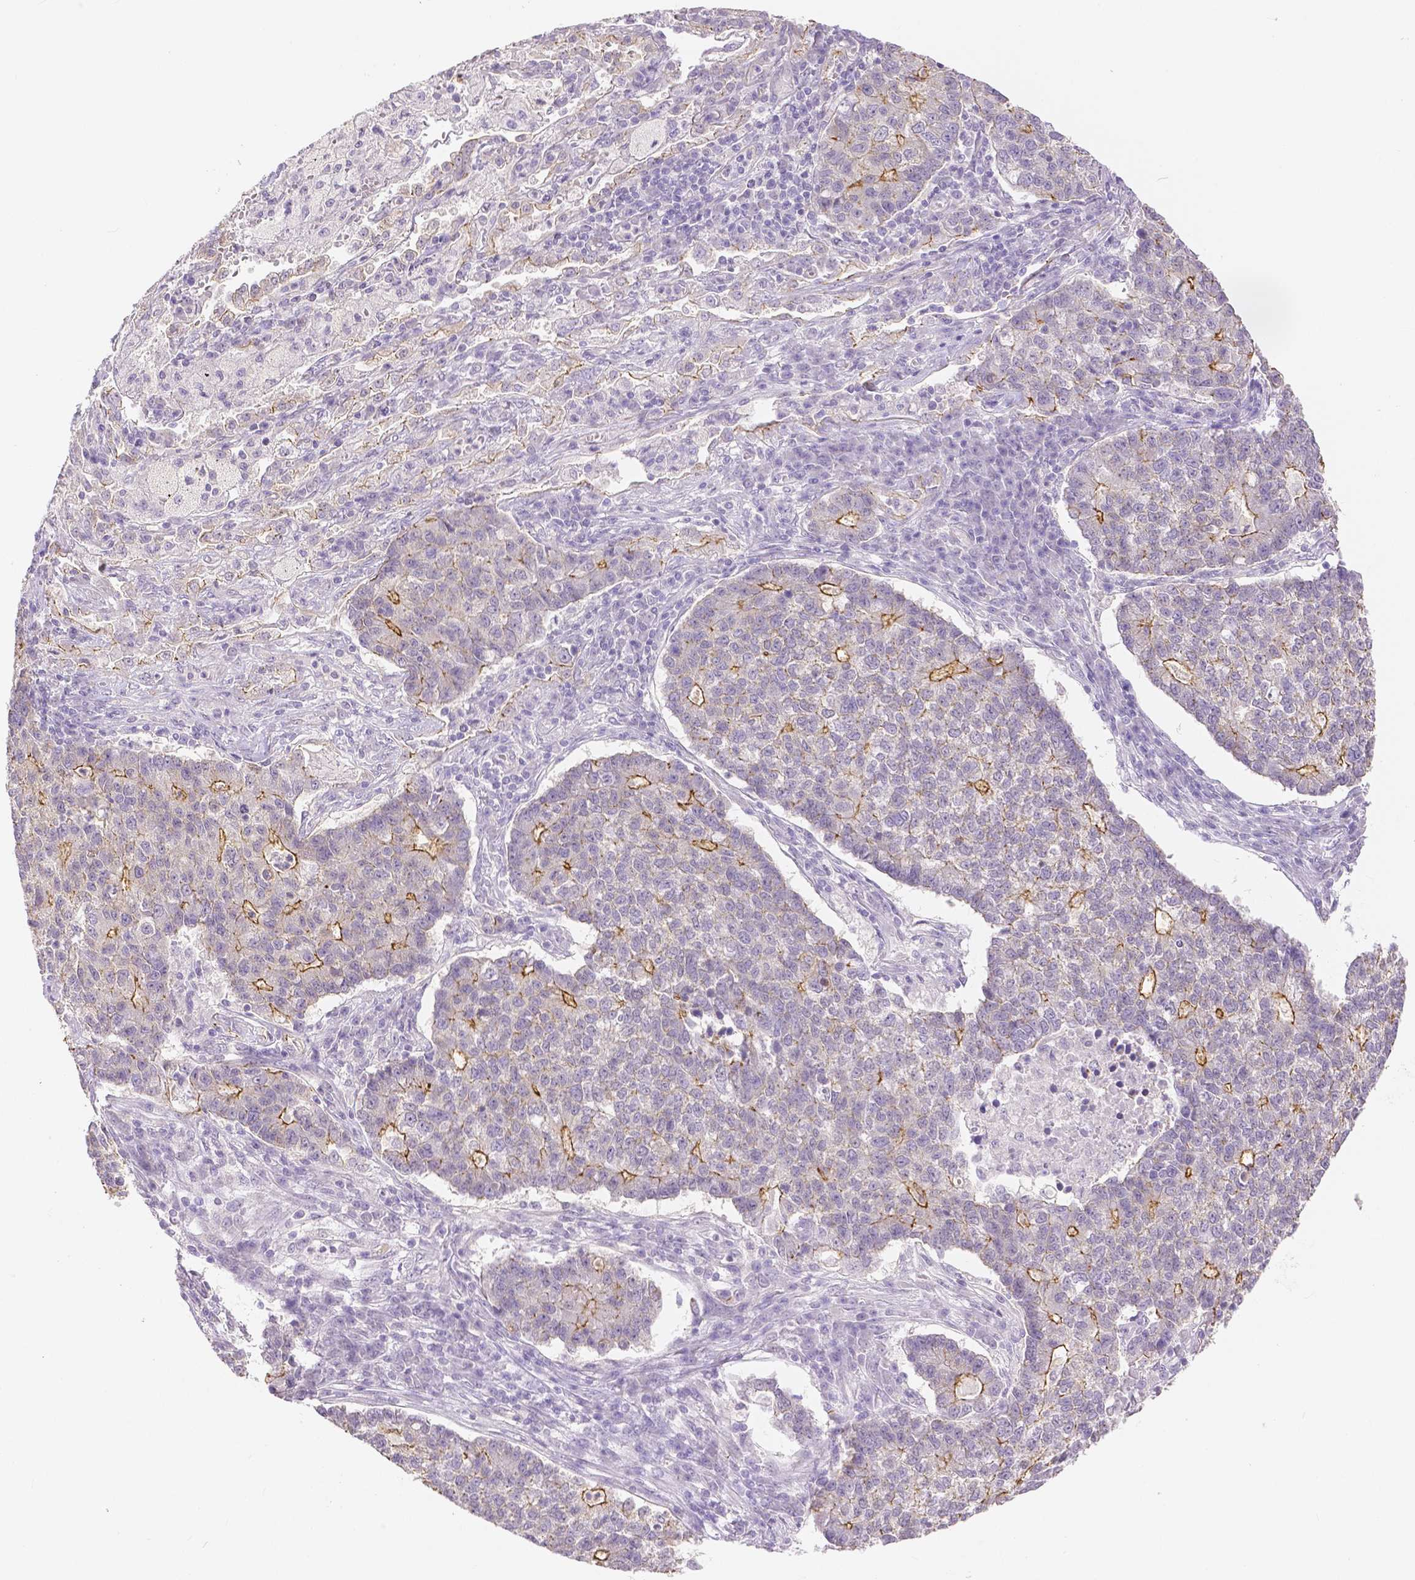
{"staining": {"intensity": "moderate", "quantity": "<25%", "location": "cytoplasmic/membranous"}, "tissue": "lung cancer", "cell_type": "Tumor cells", "image_type": "cancer", "snomed": [{"axis": "morphology", "description": "Adenocarcinoma, NOS"}, {"axis": "topography", "description": "Lung"}], "caption": "Moderate cytoplasmic/membranous expression for a protein is identified in approximately <25% of tumor cells of adenocarcinoma (lung) using immunohistochemistry.", "gene": "OCLN", "patient": {"sex": "male", "age": 57}}